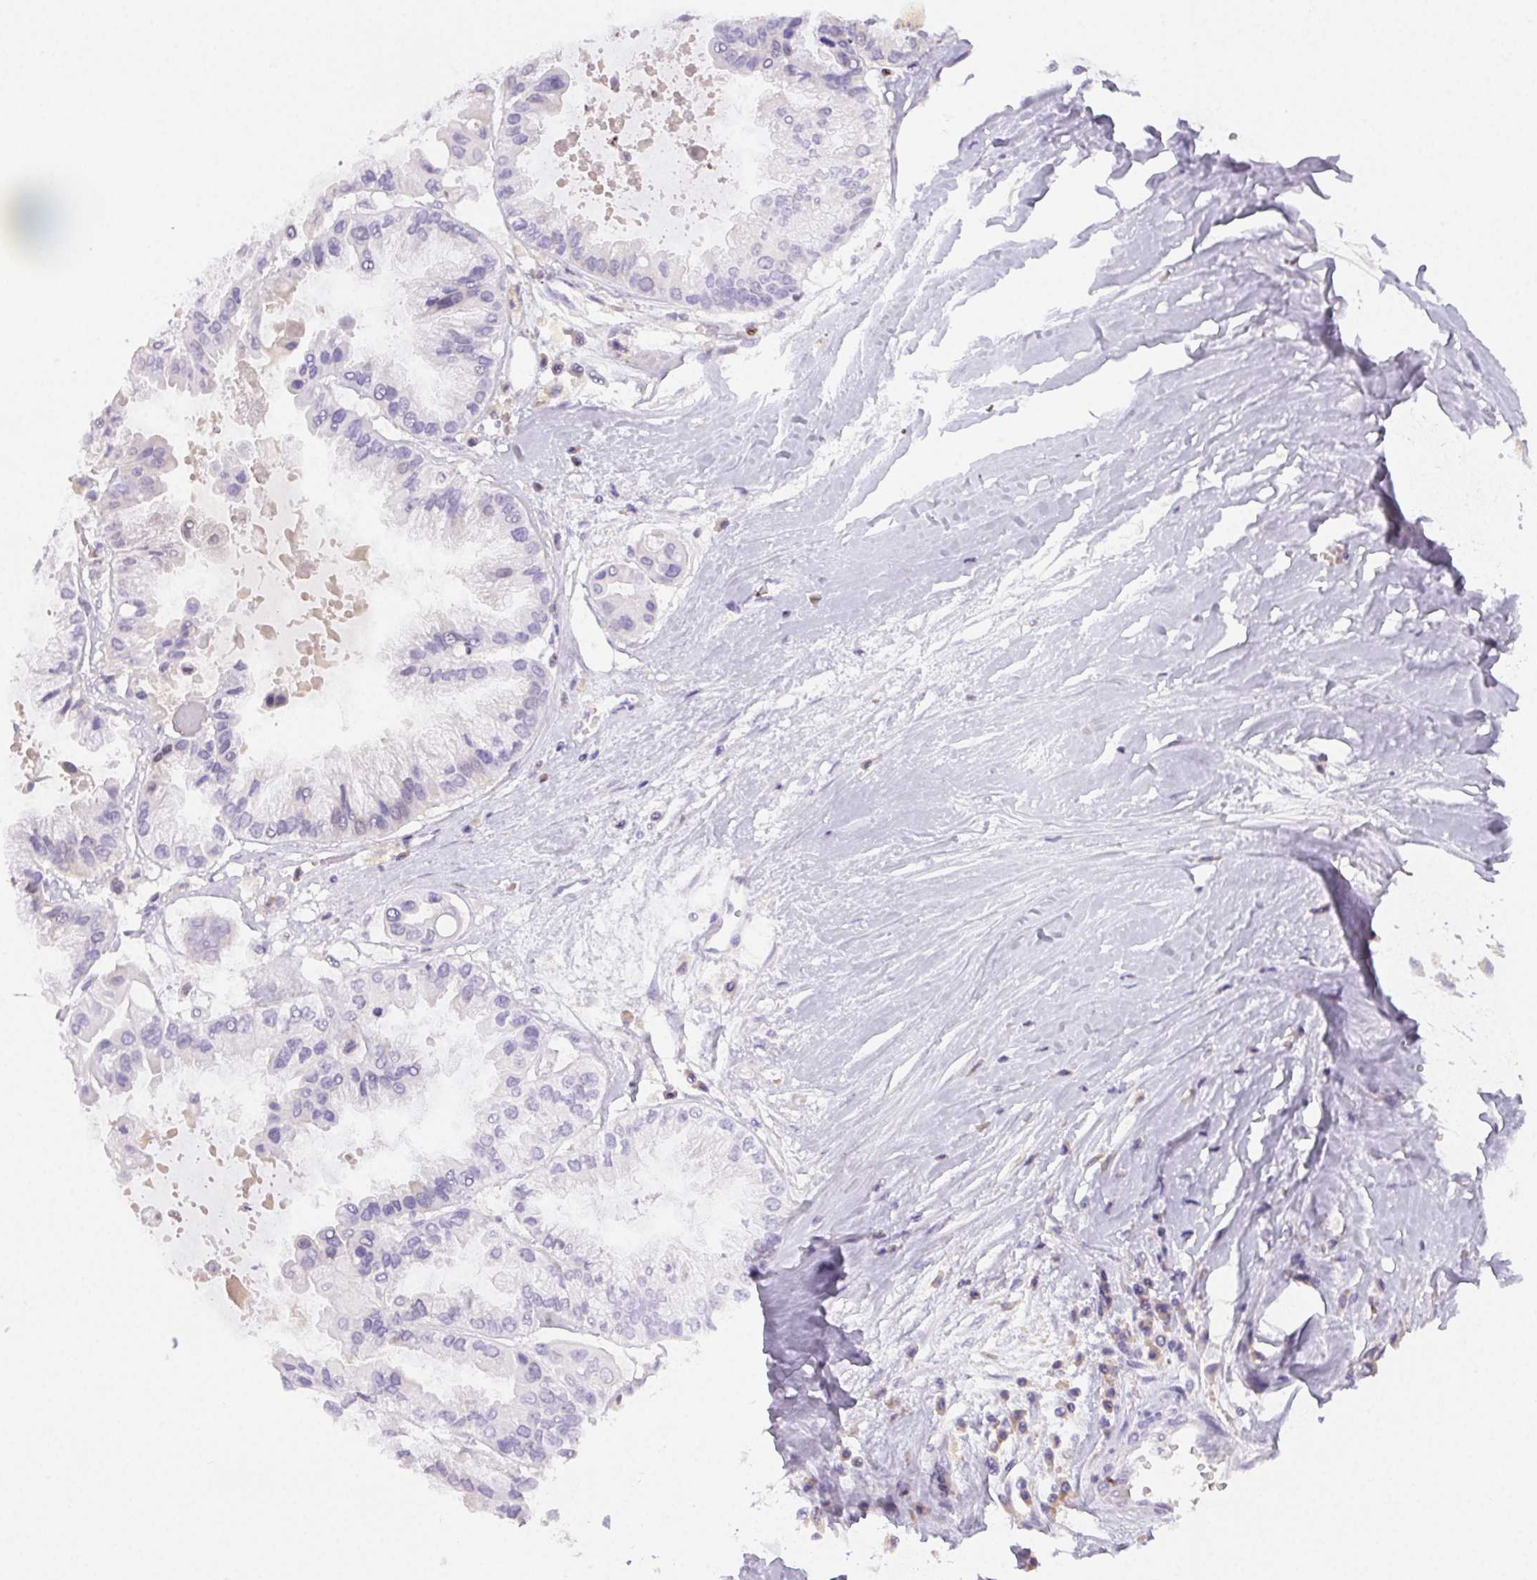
{"staining": {"intensity": "negative", "quantity": "none", "location": "none"}, "tissue": "ovarian cancer", "cell_type": "Tumor cells", "image_type": "cancer", "snomed": [{"axis": "morphology", "description": "Cystadenocarcinoma, serous, NOS"}, {"axis": "topography", "description": "Ovary"}], "caption": "The micrograph displays no staining of tumor cells in ovarian serous cystadenocarcinoma.", "gene": "PADI4", "patient": {"sex": "female", "age": 56}}